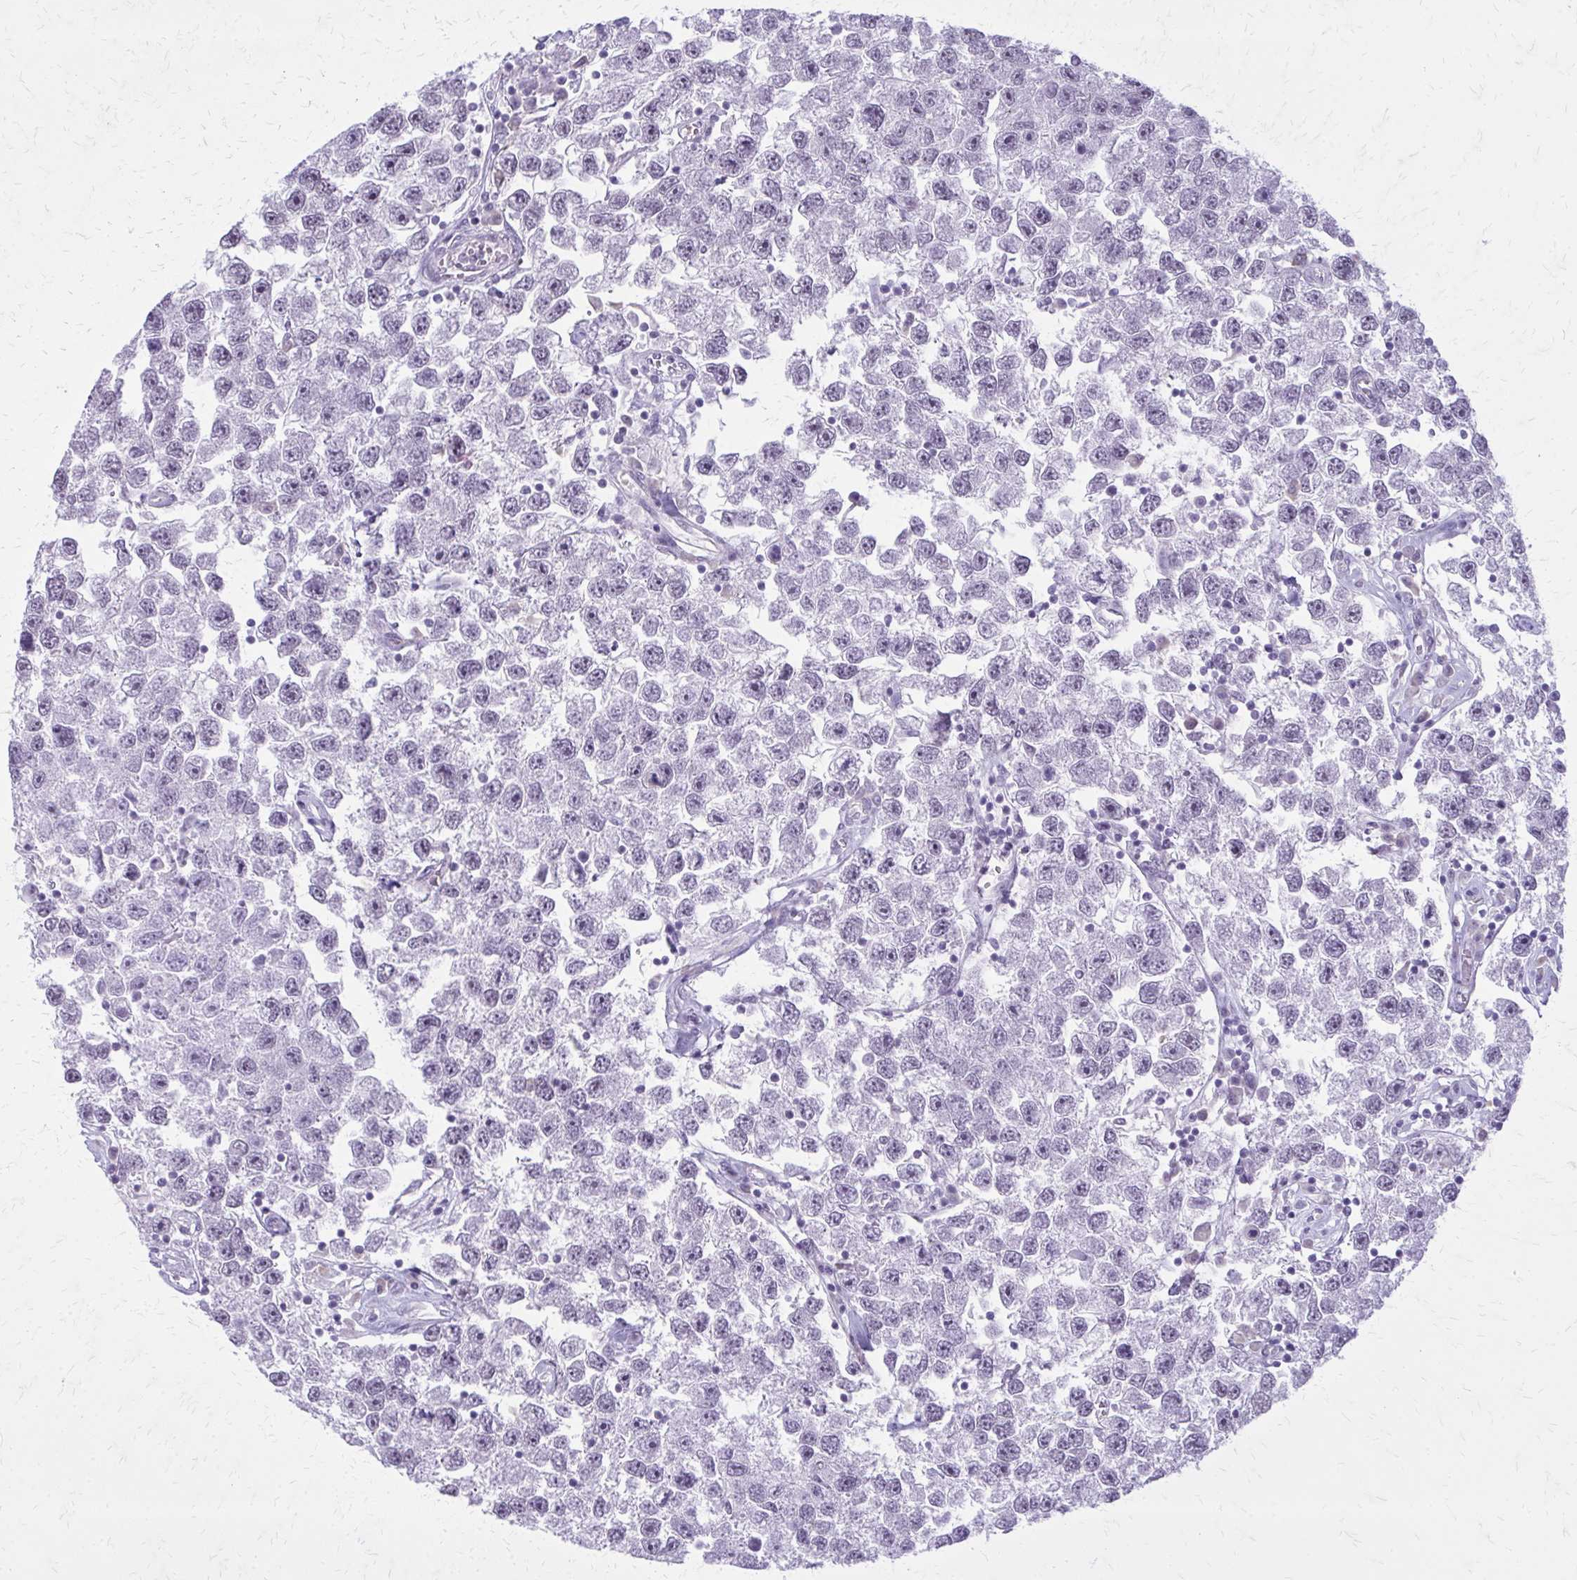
{"staining": {"intensity": "negative", "quantity": "none", "location": "none"}, "tissue": "testis cancer", "cell_type": "Tumor cells", "image_type": "cancer", "snomed": [{"axis": "morphology", "description": "Seminoma, NOS"}, {"axis": "topography", "description": "Testis"}], "caption": "A high-resolution histopathology image shows immunohistochemistry staining of testis cancer, which demonstrates no significant staining in tumor cells.", "gene": "PLCB1", "patient": {"sex": "male", "age": 26}}